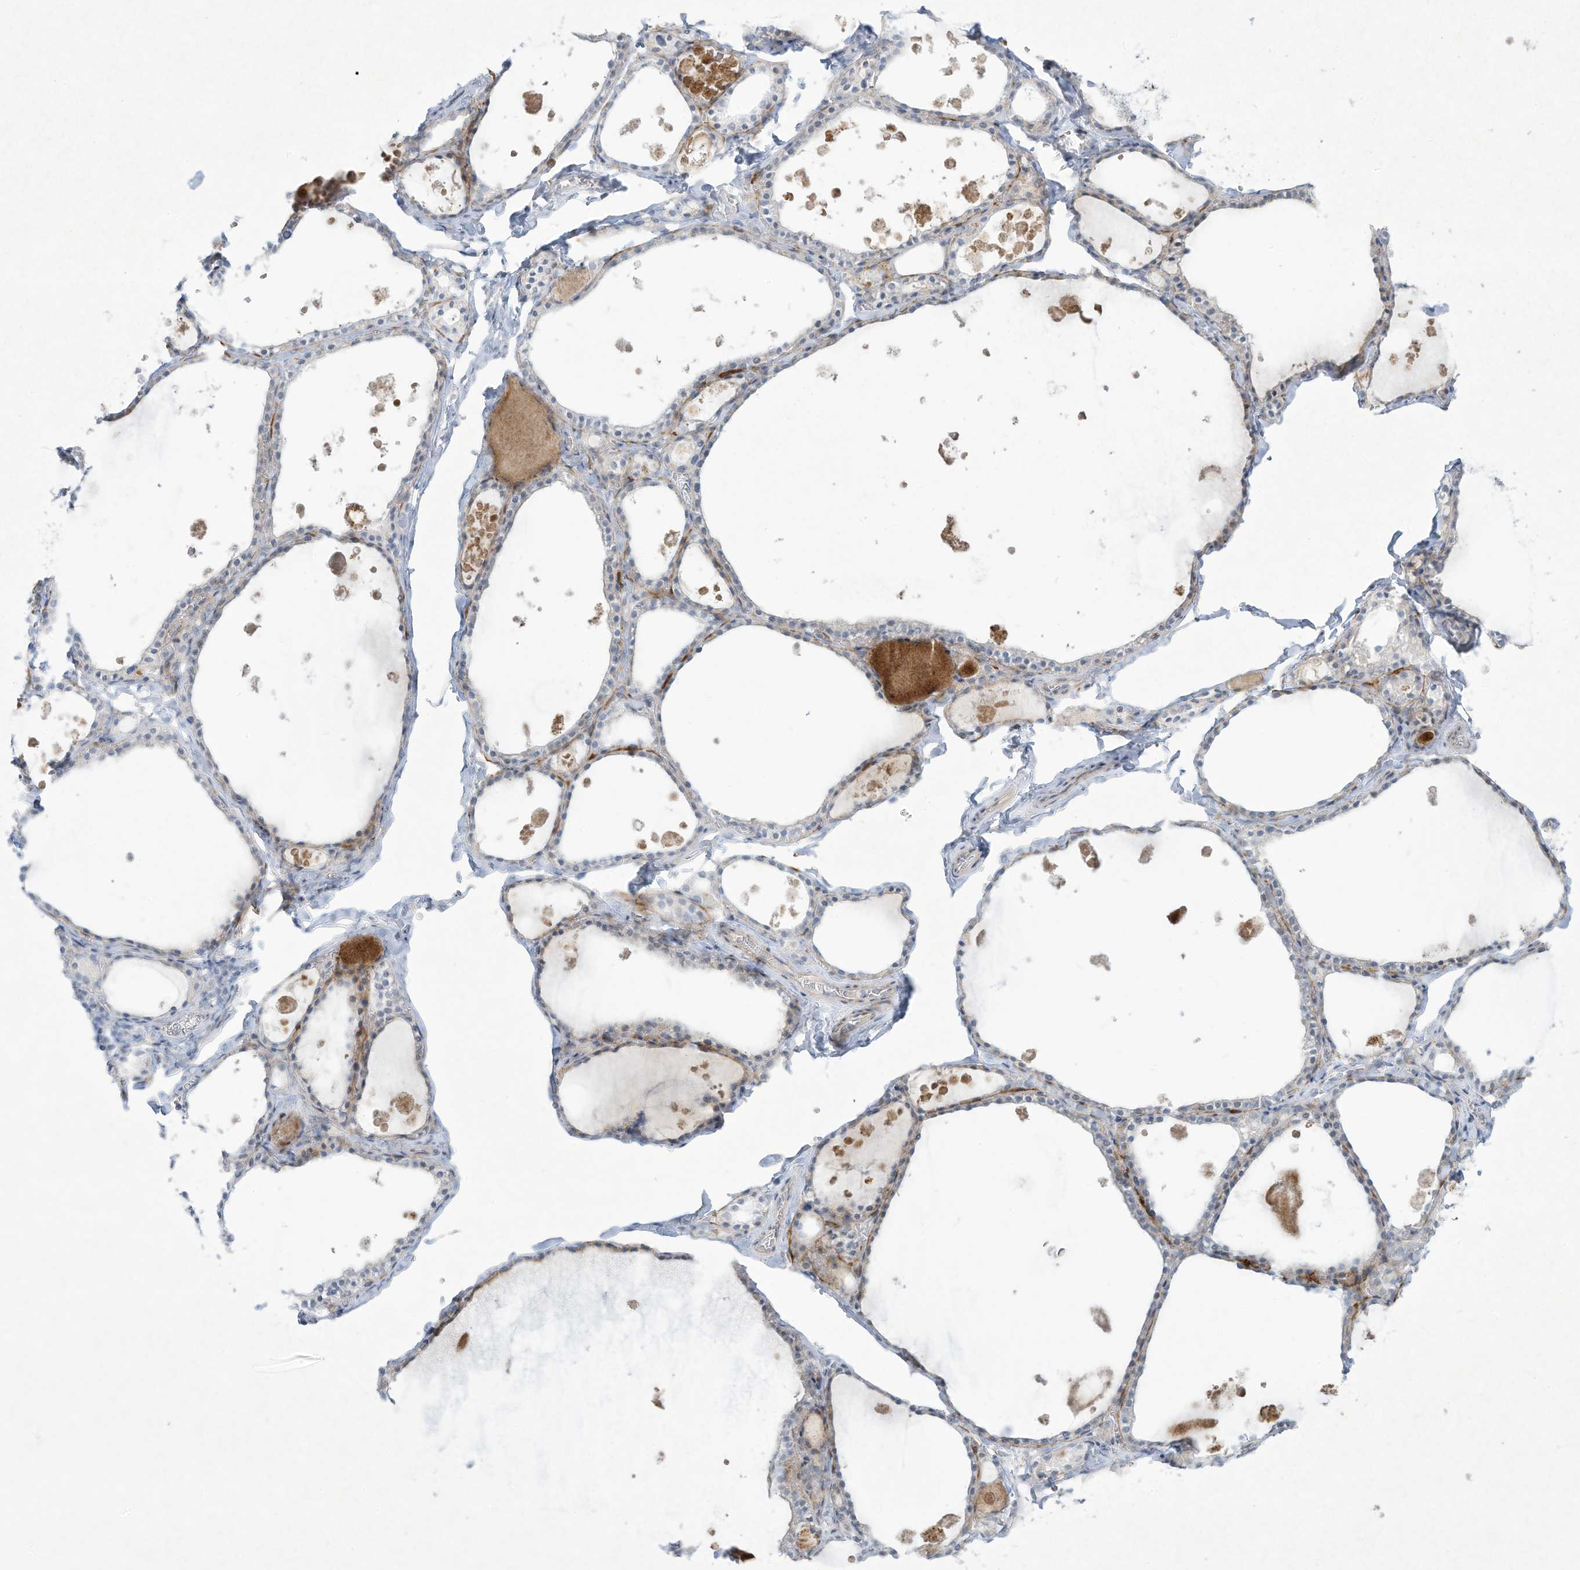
{"staining": {"intensity": "negative", "quantity": "none", "location": "none"}, "tissue": "thyroid gland", "cell_type": "Glandular cells", "image_type": "normal", "snomed": [{"axis": "morphology", "description": "Normal tissue, NOS"}, {"axis": "topography", "description": "Thyroid gland"}], "caption": "The immunohistochemistry (IHC) histopathology image has no significant staining in glandular cells of thyroid gland. (Stains: DAB (3,3'-diaminobenzidine) immunohistochemistry (IHC) with hematoxylin counter stain, Microscopy: brightfield microscopy at high magnification).", "gene": "PAX6", "patient": {"sex": "male", "age": 56}}